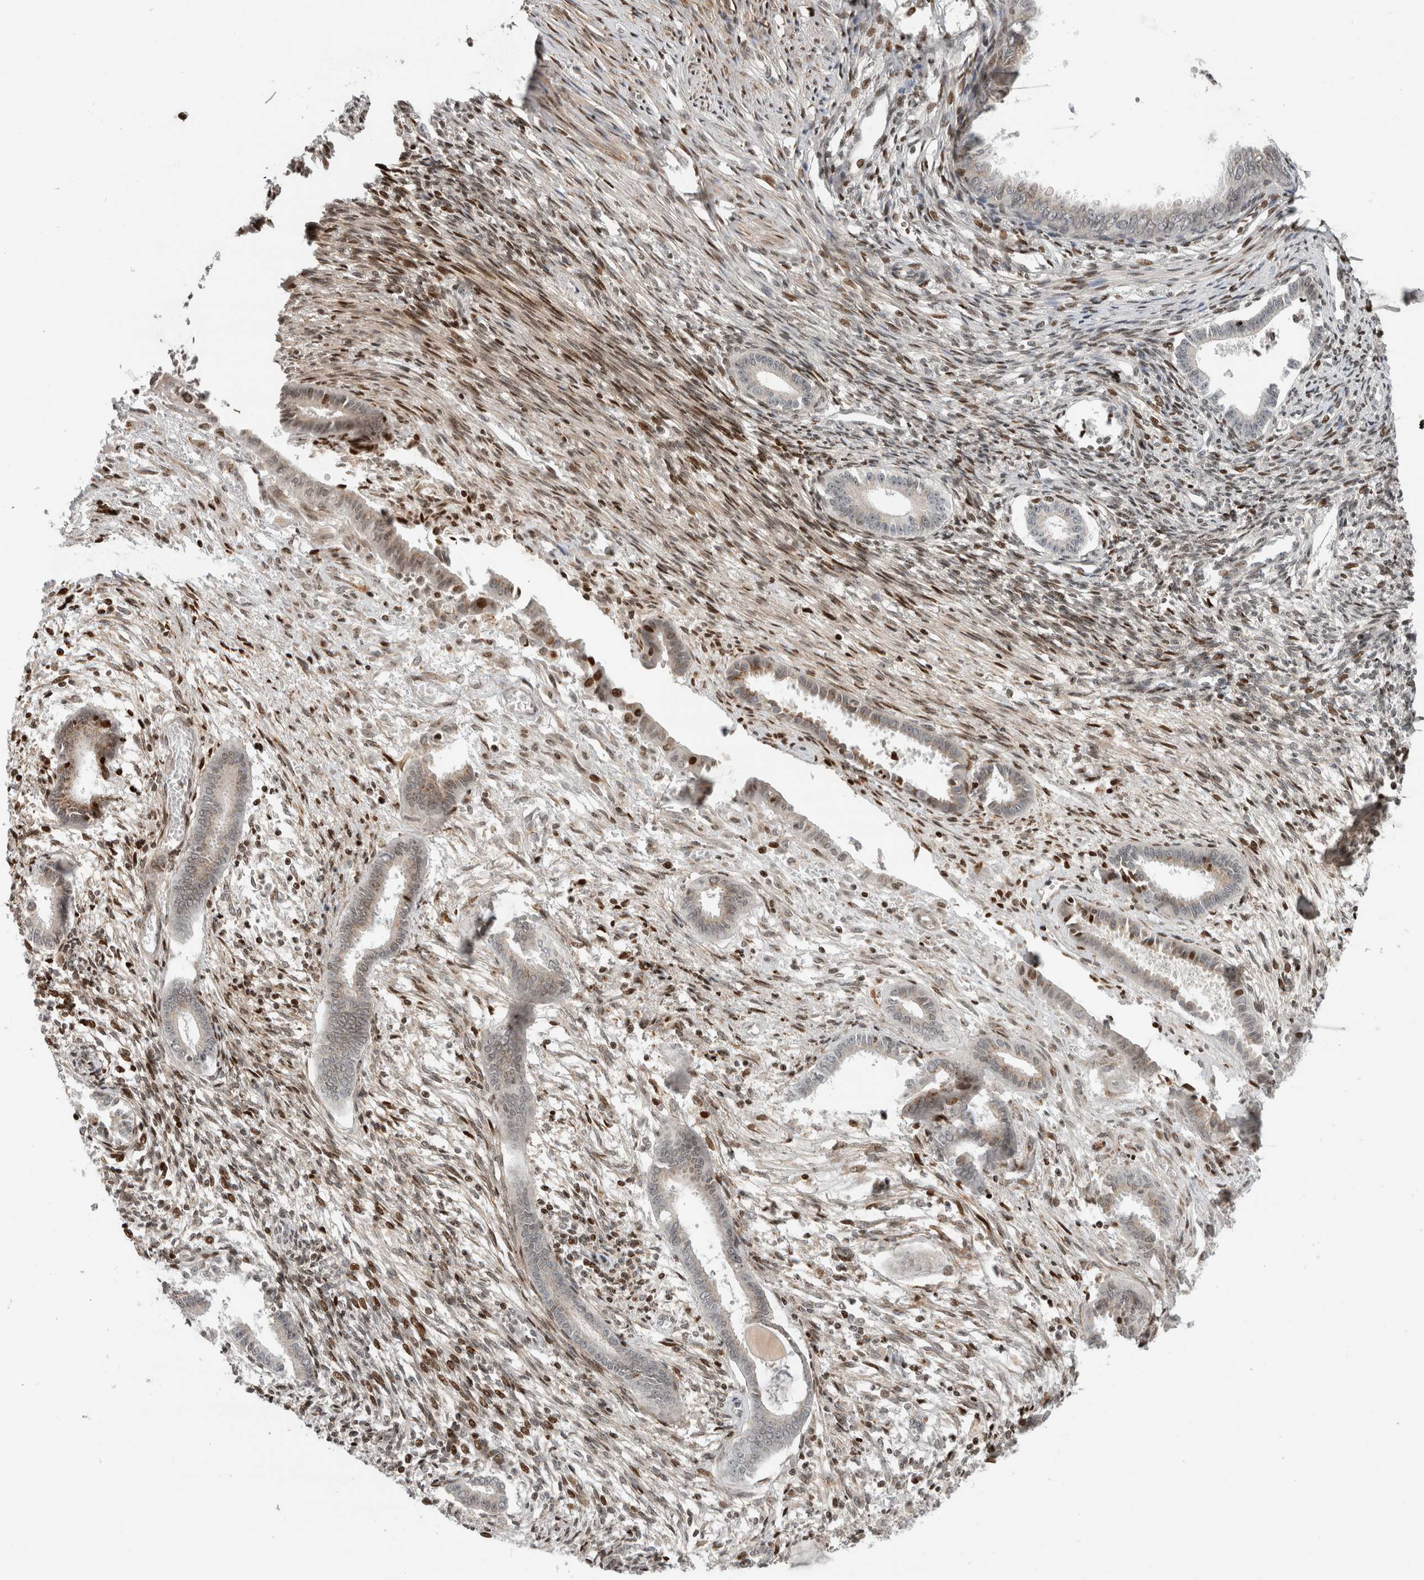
{"staining": {"intensity": "moderate", "quantity": "25%-75%", "location": "nuclear"}, "tissue": "endometrium", "cell_type": "Cells in endometrial stroma", "image_type": "normal", "snomed": [{"axis": "morphology", "description": "Normal tissue, NOS"}, {"axis": "topography", "description": "Endometrium"}], "caption": "Endometrium stained with immunohistochemistry (IHC) reveals moderate nuclear positivity in approximately 25%-75% of cells in endometrial stroma. The protein of interest is stained brown, and the nuclei are stained in blue (DAB IHC with brightfield microscopy, high magnification).", "gene": "GINS4", "patient": {"sex": "female", "age": 56}}